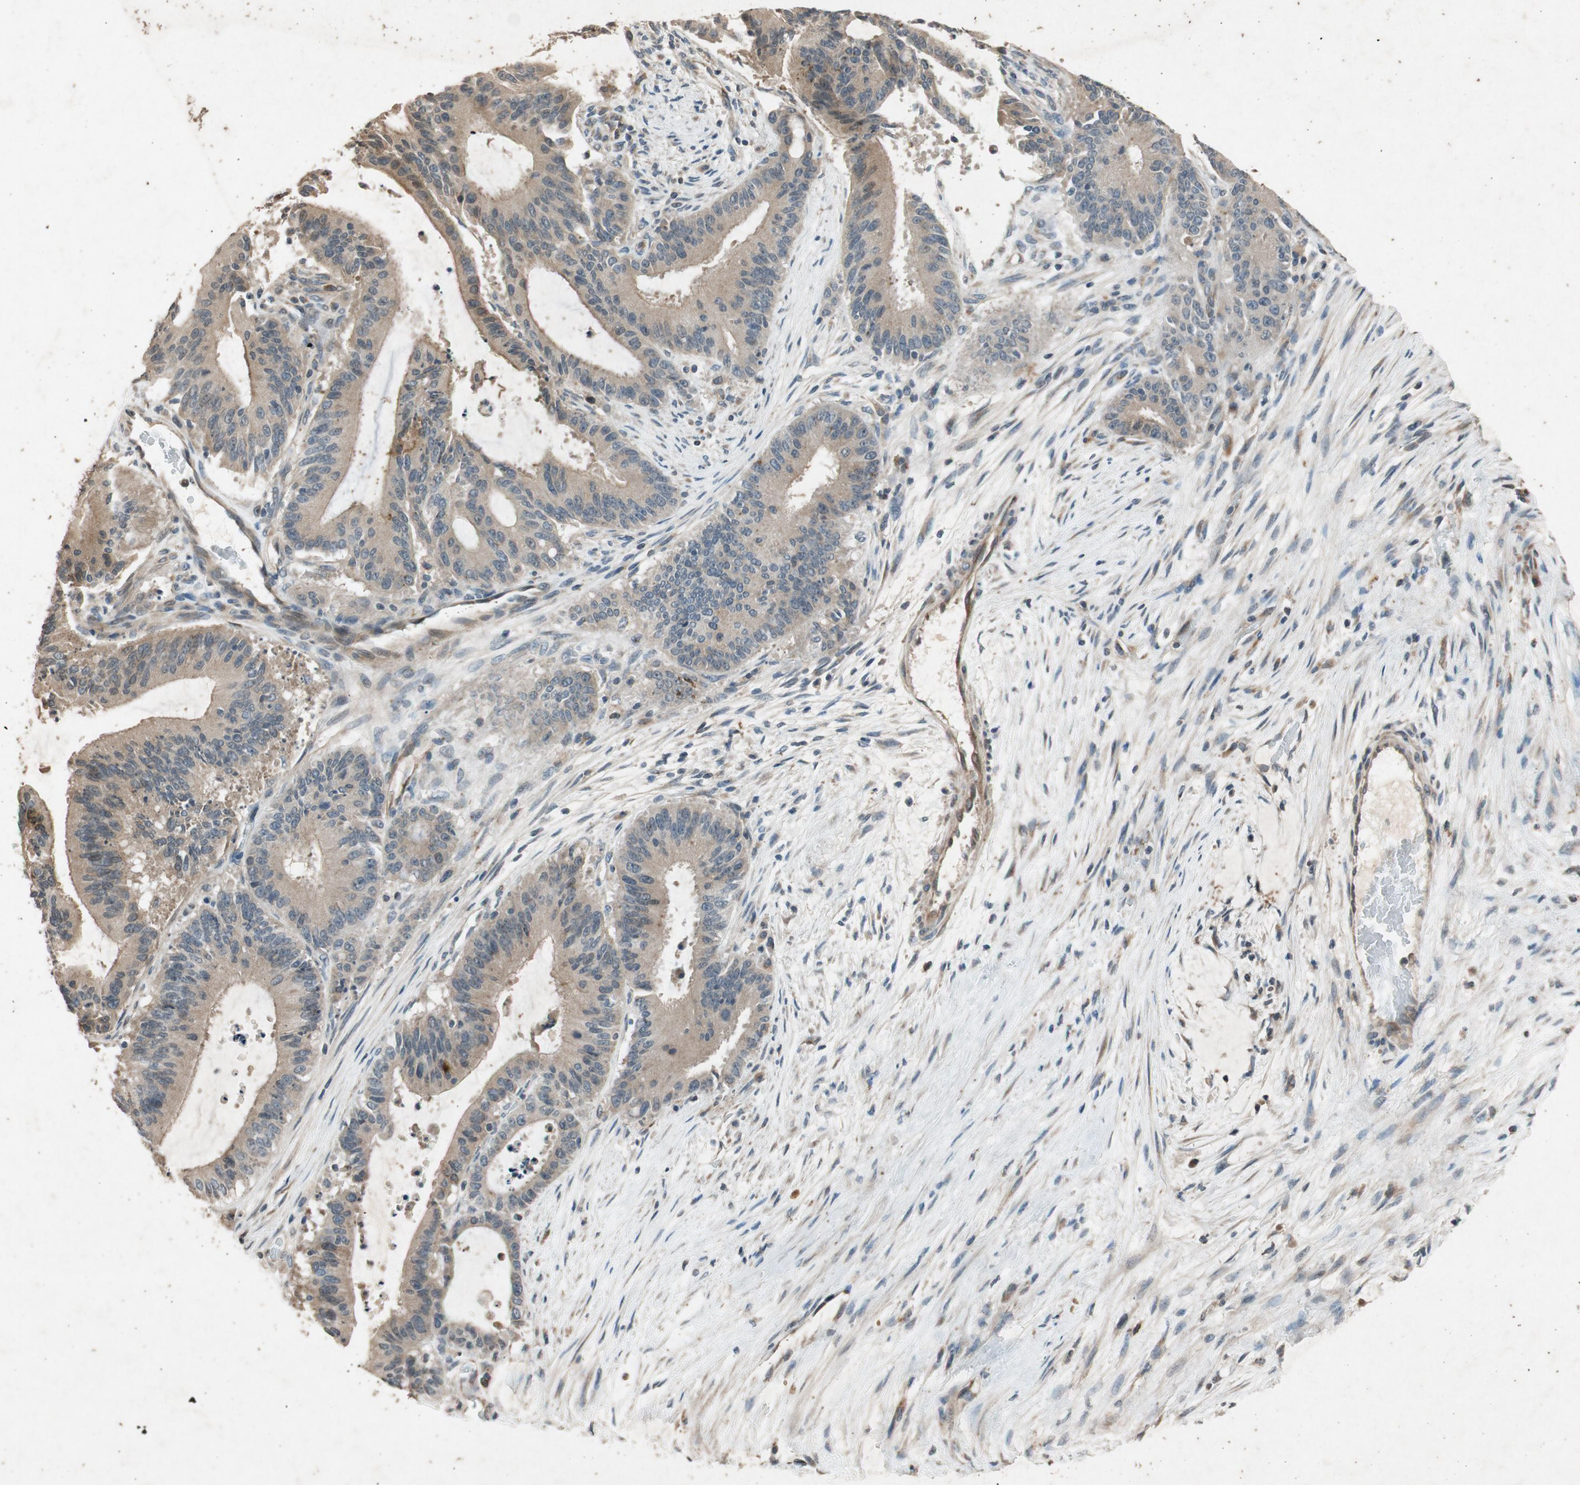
{"staining": {"intensity": "moderate", "quantity": ">75%", "location": "cytoplasmic/membranous"}, "tissue": "liver cancer", "cell_type": "Tumor cells", "image_type": "cancer", "snomed": [{"axis": "morphology", "description": "Cholangiocarcinoma"}, {"axis": "topography", "description": "Liver"}], "caption": "Moderate cytoplasmic/membranous protein positivity is present in about >75% of tumor cells in liver cancer (cholangiocarcinoma).", "gene": "ATP2C1", "patient": {"sex": "female", "age": 73}}